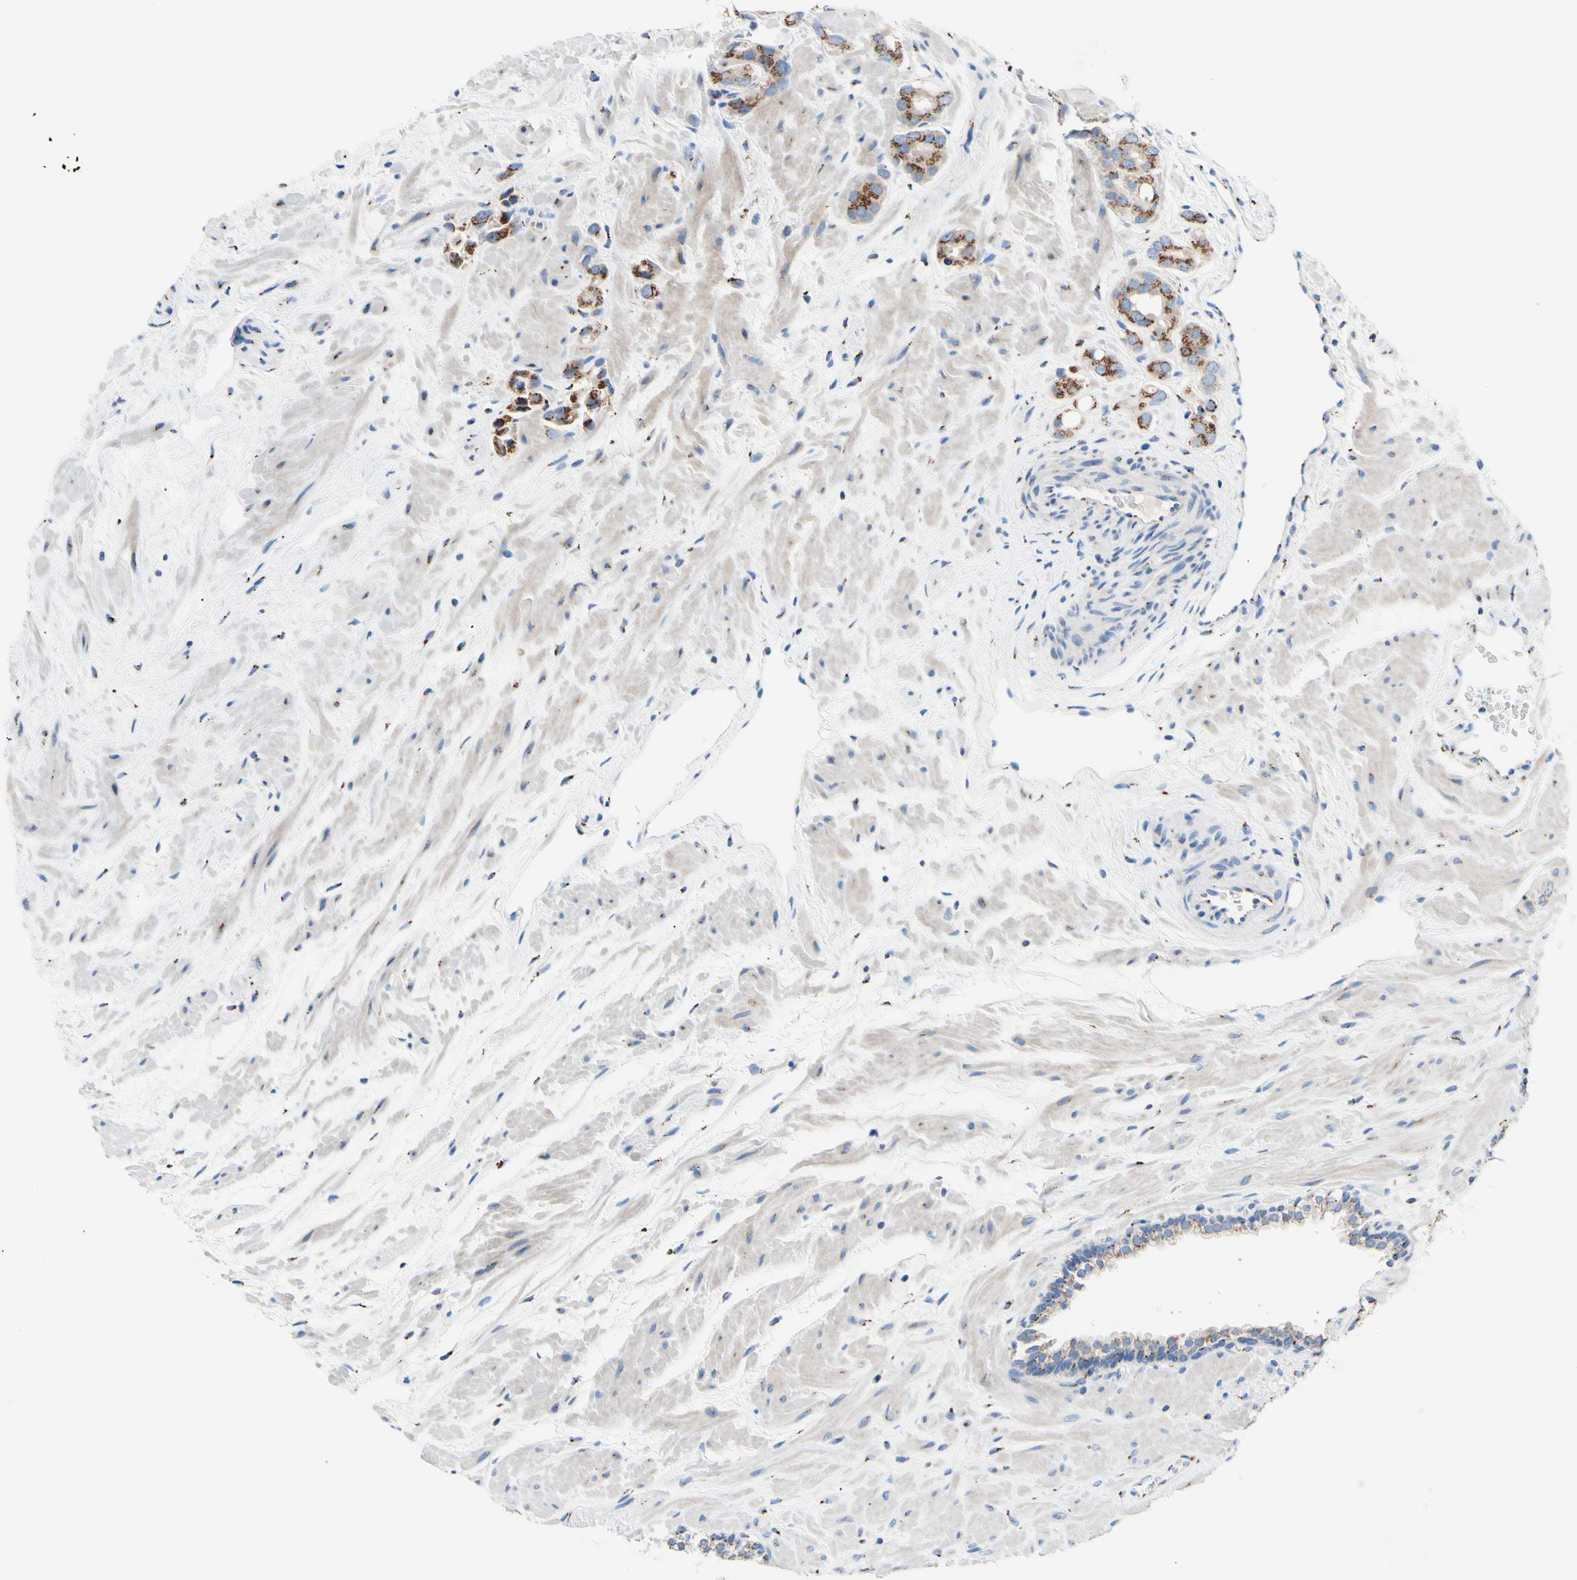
{"staining": {"intensity": "moderate", "quantity": ">75%", "location": "cytoplasmic/membranous"}, "tissue": "prostate cancer", "cell_type": "Tumor cells", "image_type": "cancer", "snomed": [{"axis": "morphology", "description": "Adenocarcinoma, High grade"}, {"axis": "topography", "description": "Prostate"}], "caption": "Immunohistochemistry staining of prostate cancer, which reveals medium levels of moderate cytoplasmic/membranous expression in approximately >75% of tumor cells indicating moderate cytoplasmic/membranous protein positivity. The staining was performed using DAB (brown) for protein detection and nuclei were counterstained in hematoxylin (blue).", "gene": "GALNT2", "patient": {"sex": "male", "age": 64}}